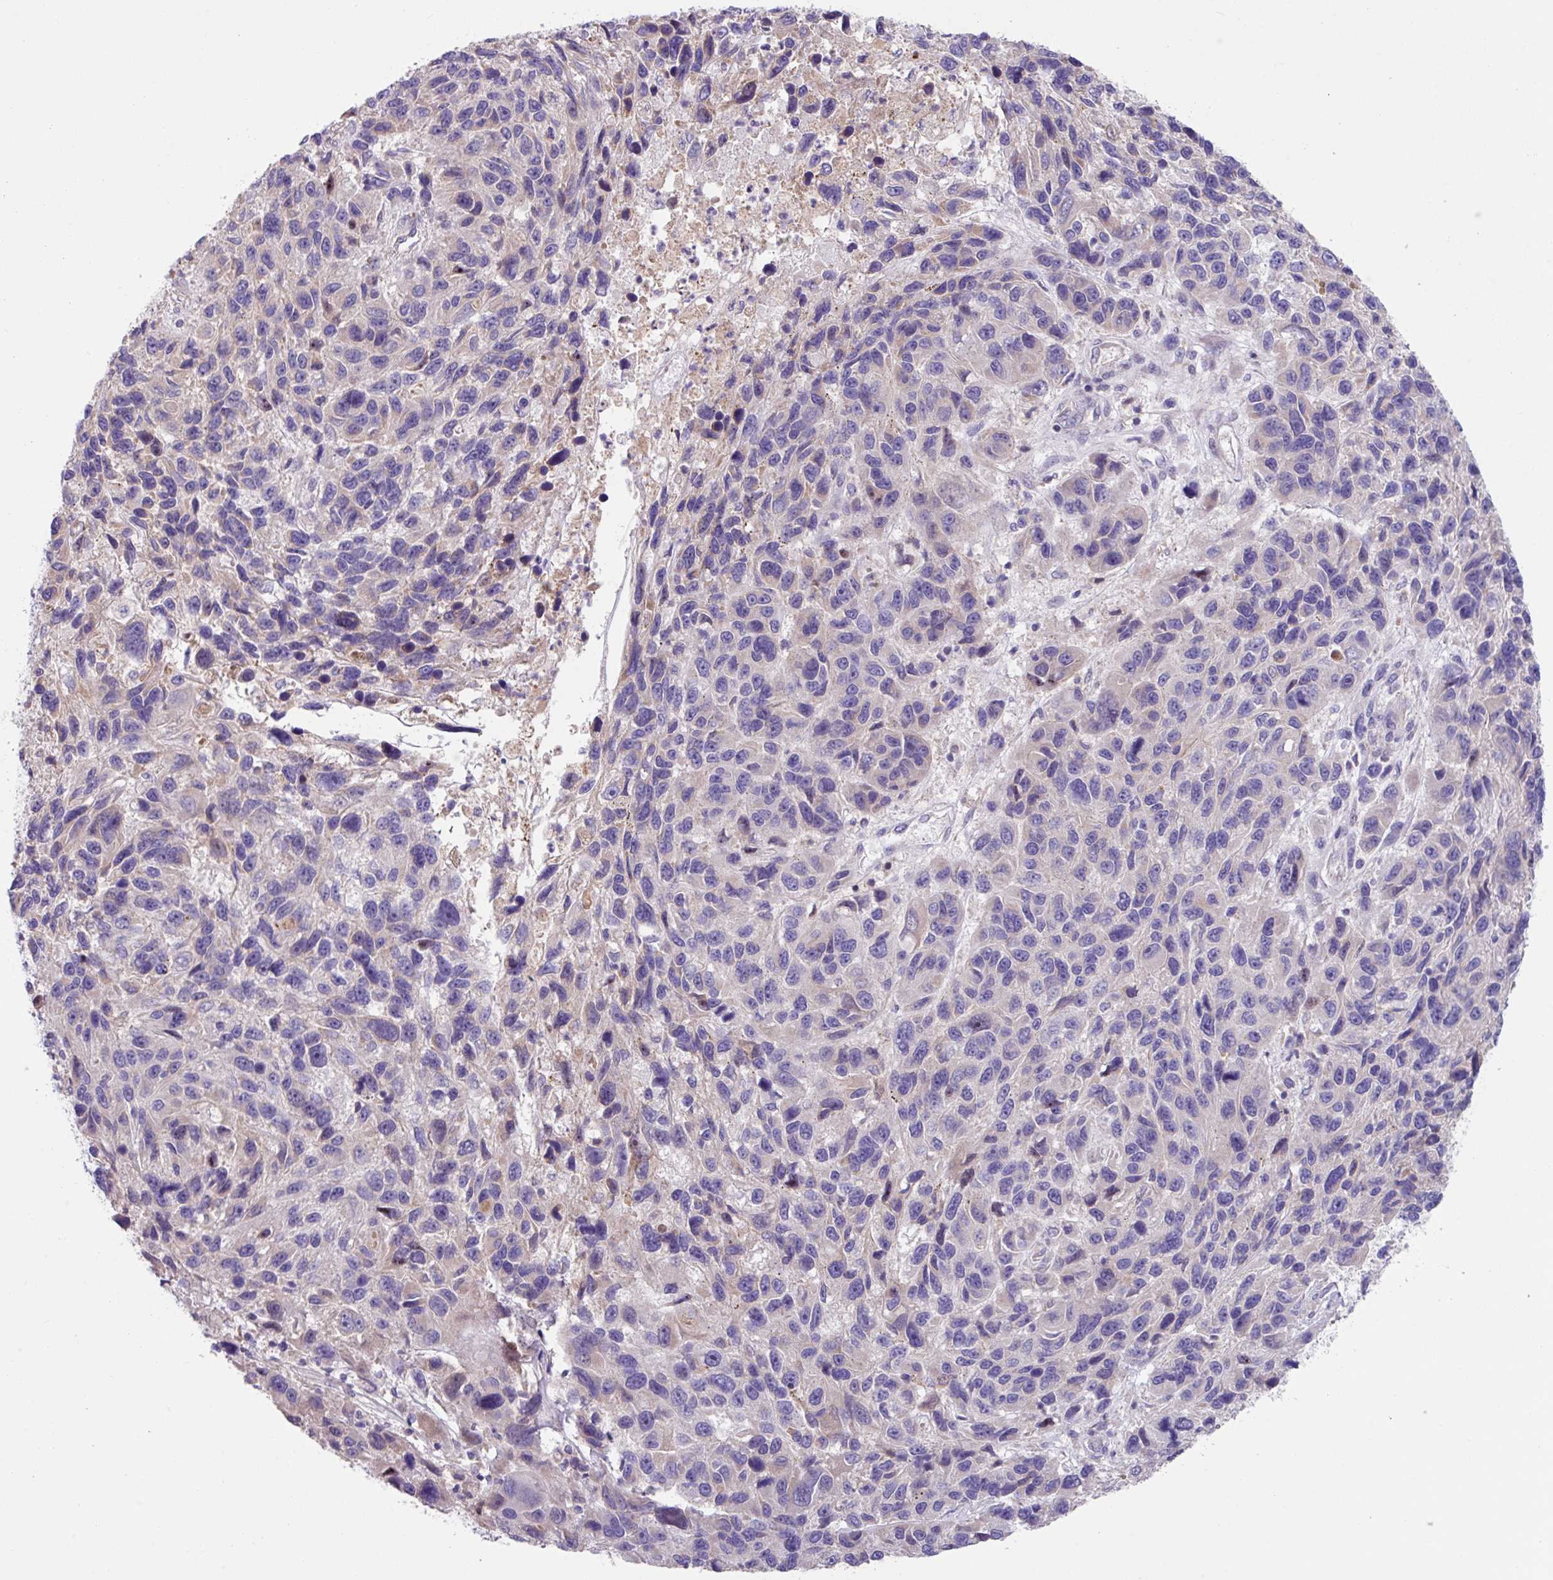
{"staining": {"intensity": "negative", "quantity": "none", "location": "none"}, "tissue": "melanoma", "cell_type": "Tumor cells", "image_type": "cancer", "snomed": [{"axis": "morphology", "description": "Malignant melanoma, NOS"}, {"axis": "topography", "description": "Skin"}], "caption": "IHC histopathology image of neoplastic tissue: human malignant melanoma stained with DAB exhibits no significant protein positivity in tumor cells.", "gene": "IQCJ", "patient": {"sex": "male", "age": 53}}